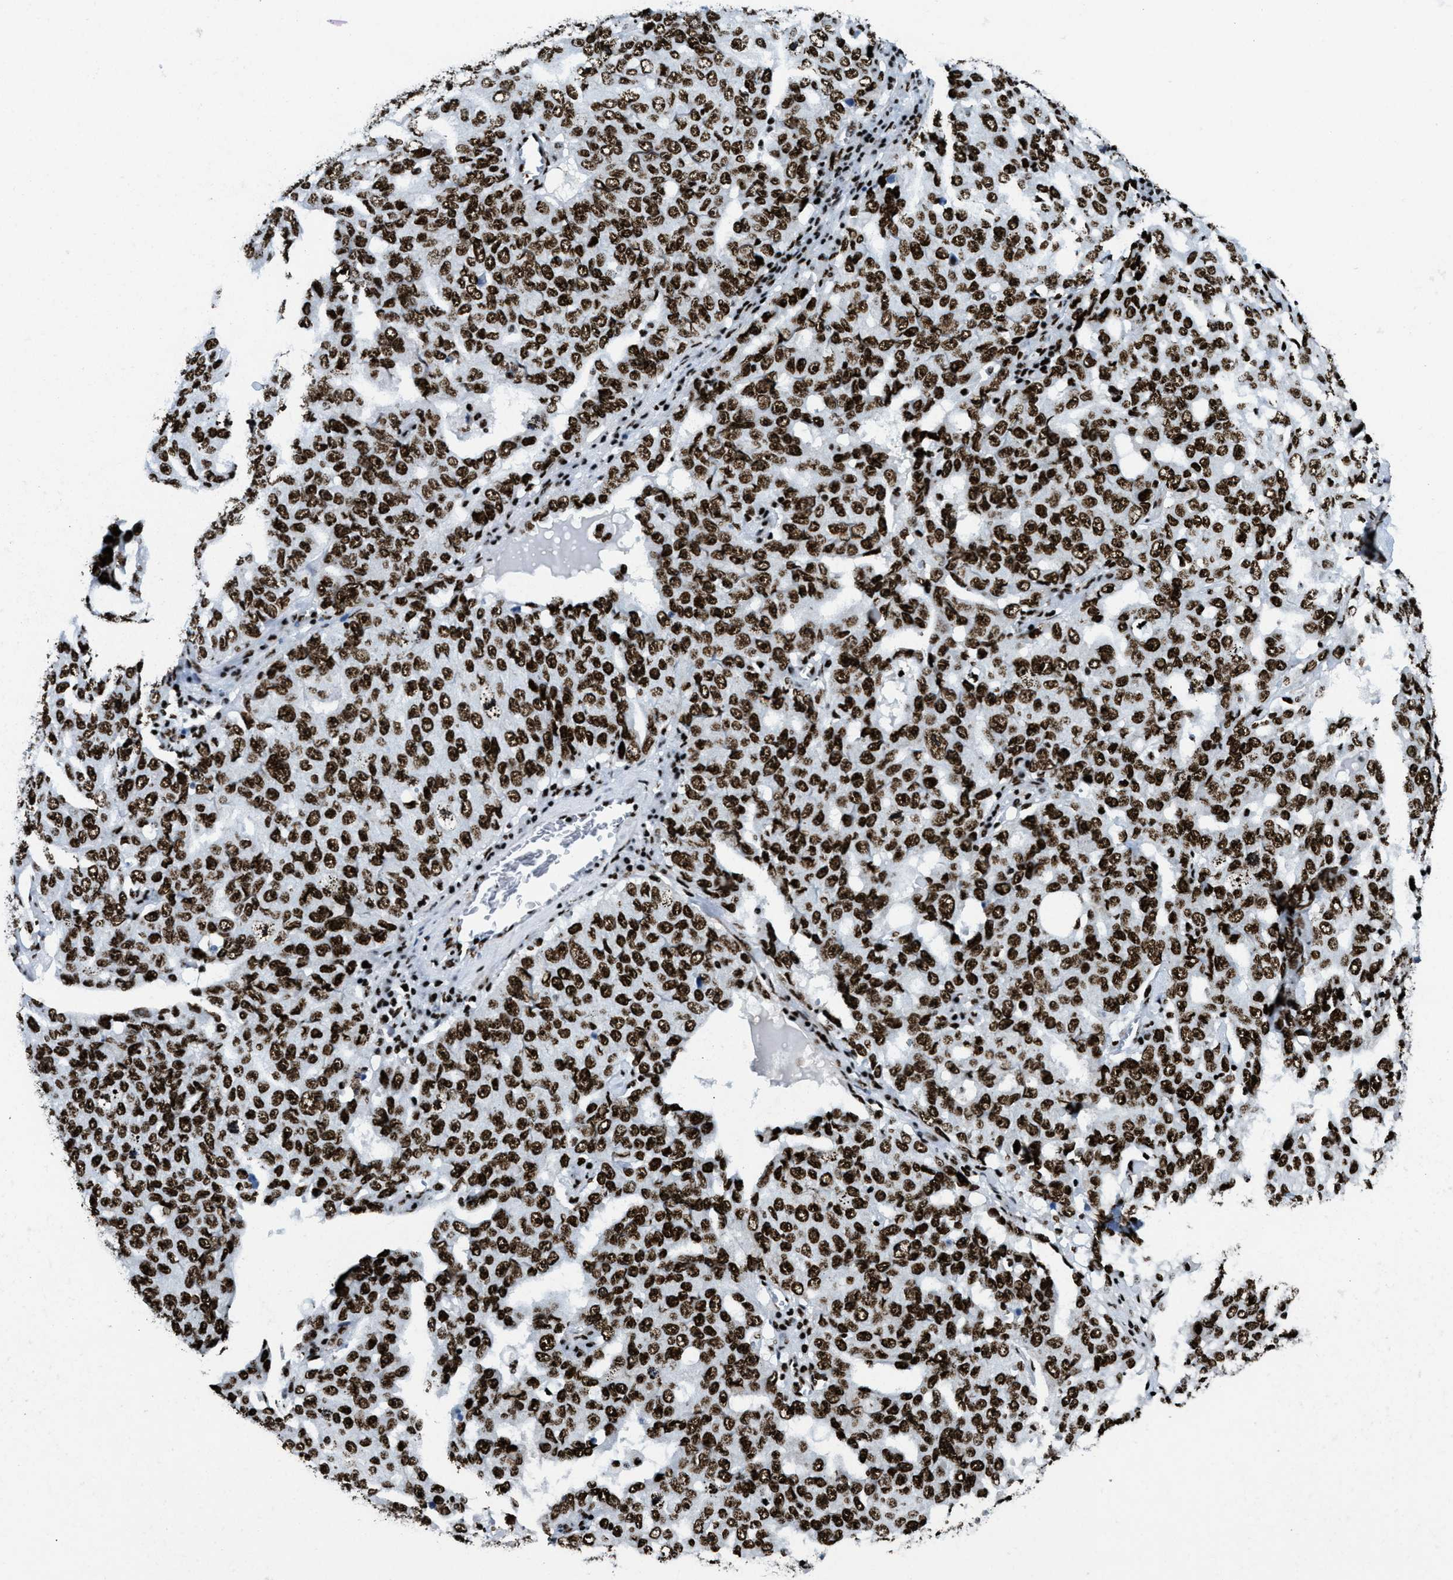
{"staining": {"intensity": "strong", "quantity": ">75%", "location": "nuclear"}, "tissue": "ovarian cancer", "cell_type": "Tumor cells", "image_type": "cancer", "snomed": [{"axis": "morphology", "description": "Carcinoma, endometroid"}, {"axis": "topography", "description": "Ovary"}], "caption": "There is high levels of strong nuclear staining in tumor cells of ovarian cancer (endometroid carcinoma), as demonstrated by immunohistochemical staining (brown color).", "gene": "NONO", "patient": {"sex": "female", "age": 62}}